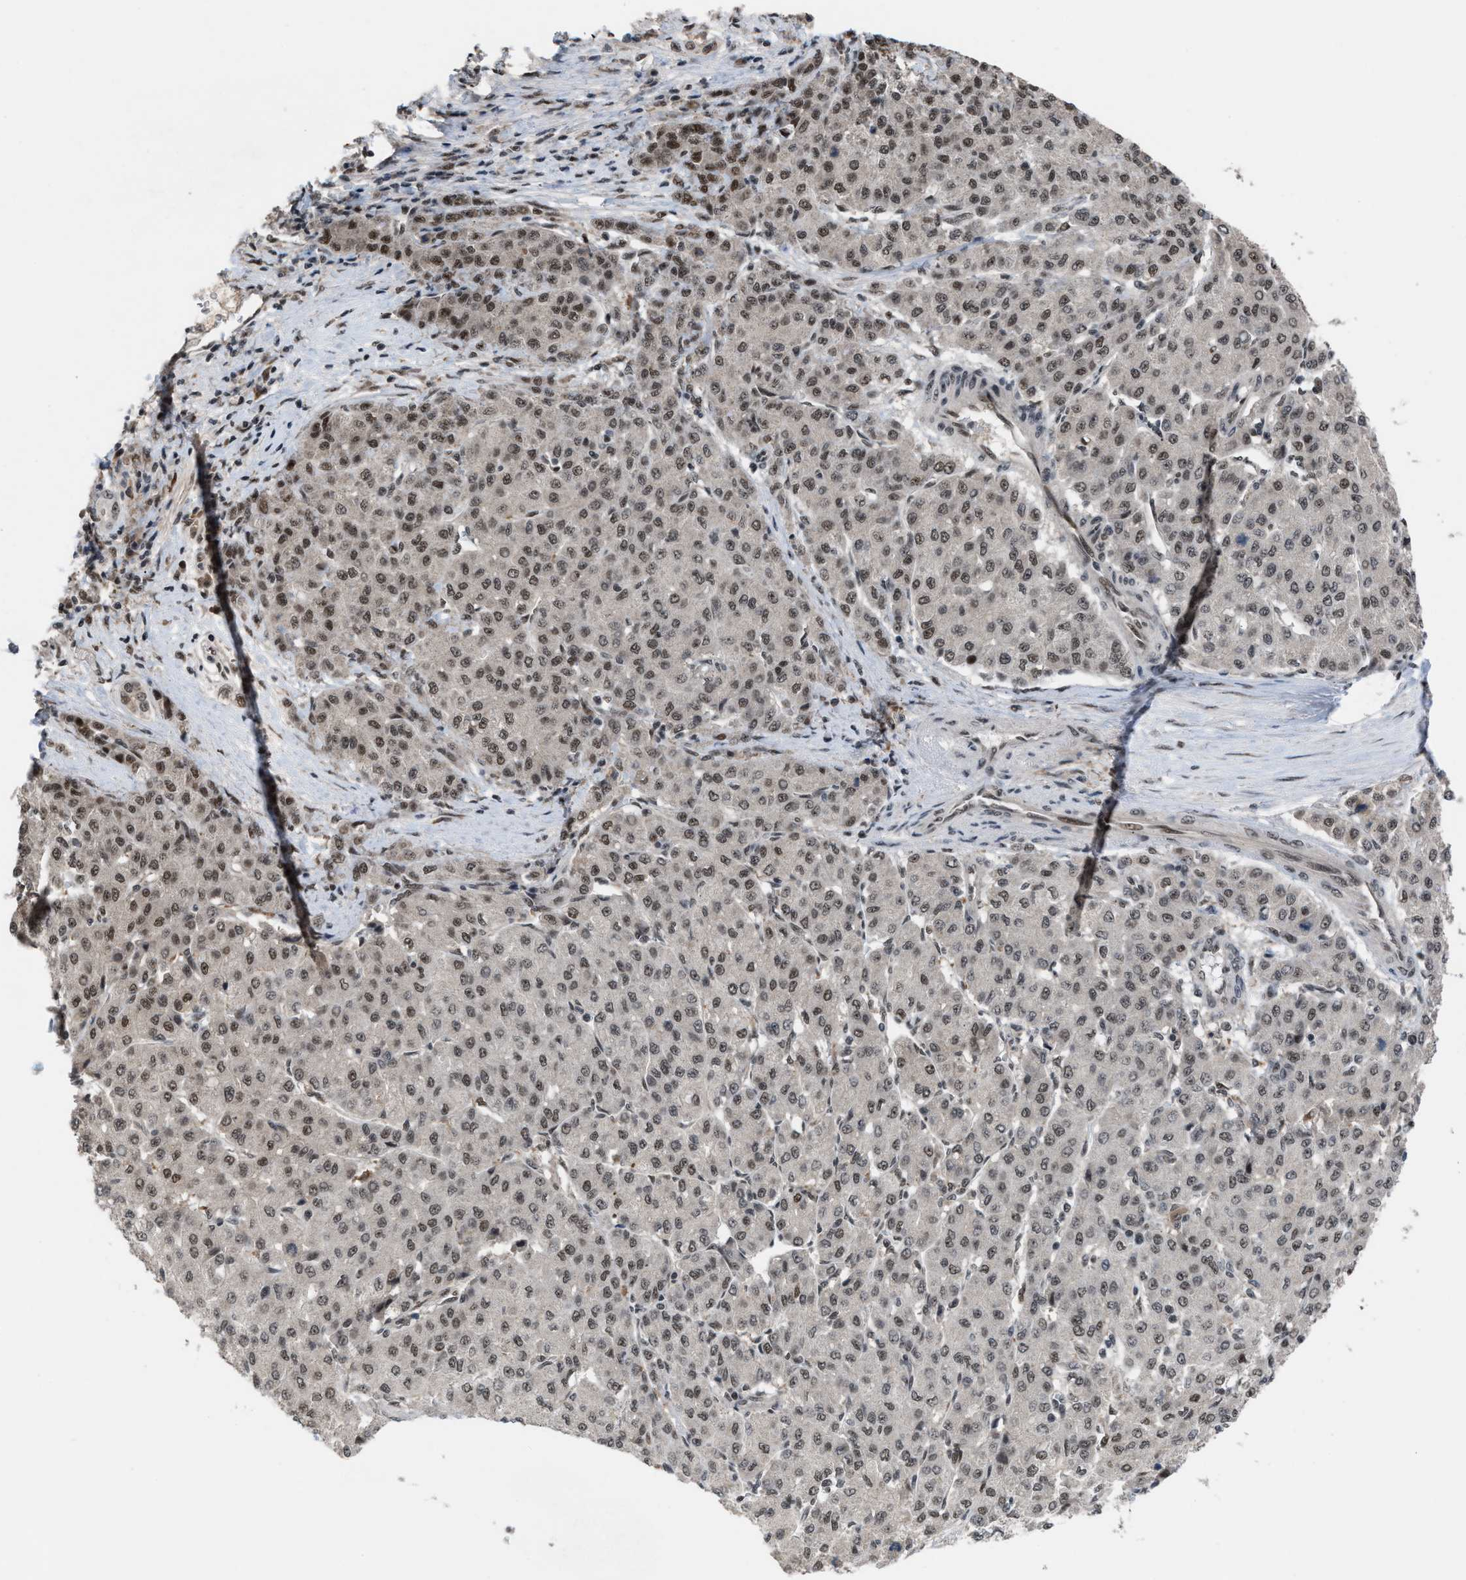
{"staining": {"intensity": "moderate", "quantity": "25%-75%", "location": "nuclear"}, "tissue": "liver cancer", "cell_type": "Tumor cells", "image_type": "cancer", "snomed": [{"axis": "morphology", "description": "Carcinoma, Hepatocellular, NOS"}, {"axis": "topography", "description": "Liver"}], "caption": "Protein staining reveals moderate nuclear staining in approximately 25%-75% of tumor cells in liver cancer.", "gene": "PRPF4", "patient": {"sex": "male", "age": 65}}